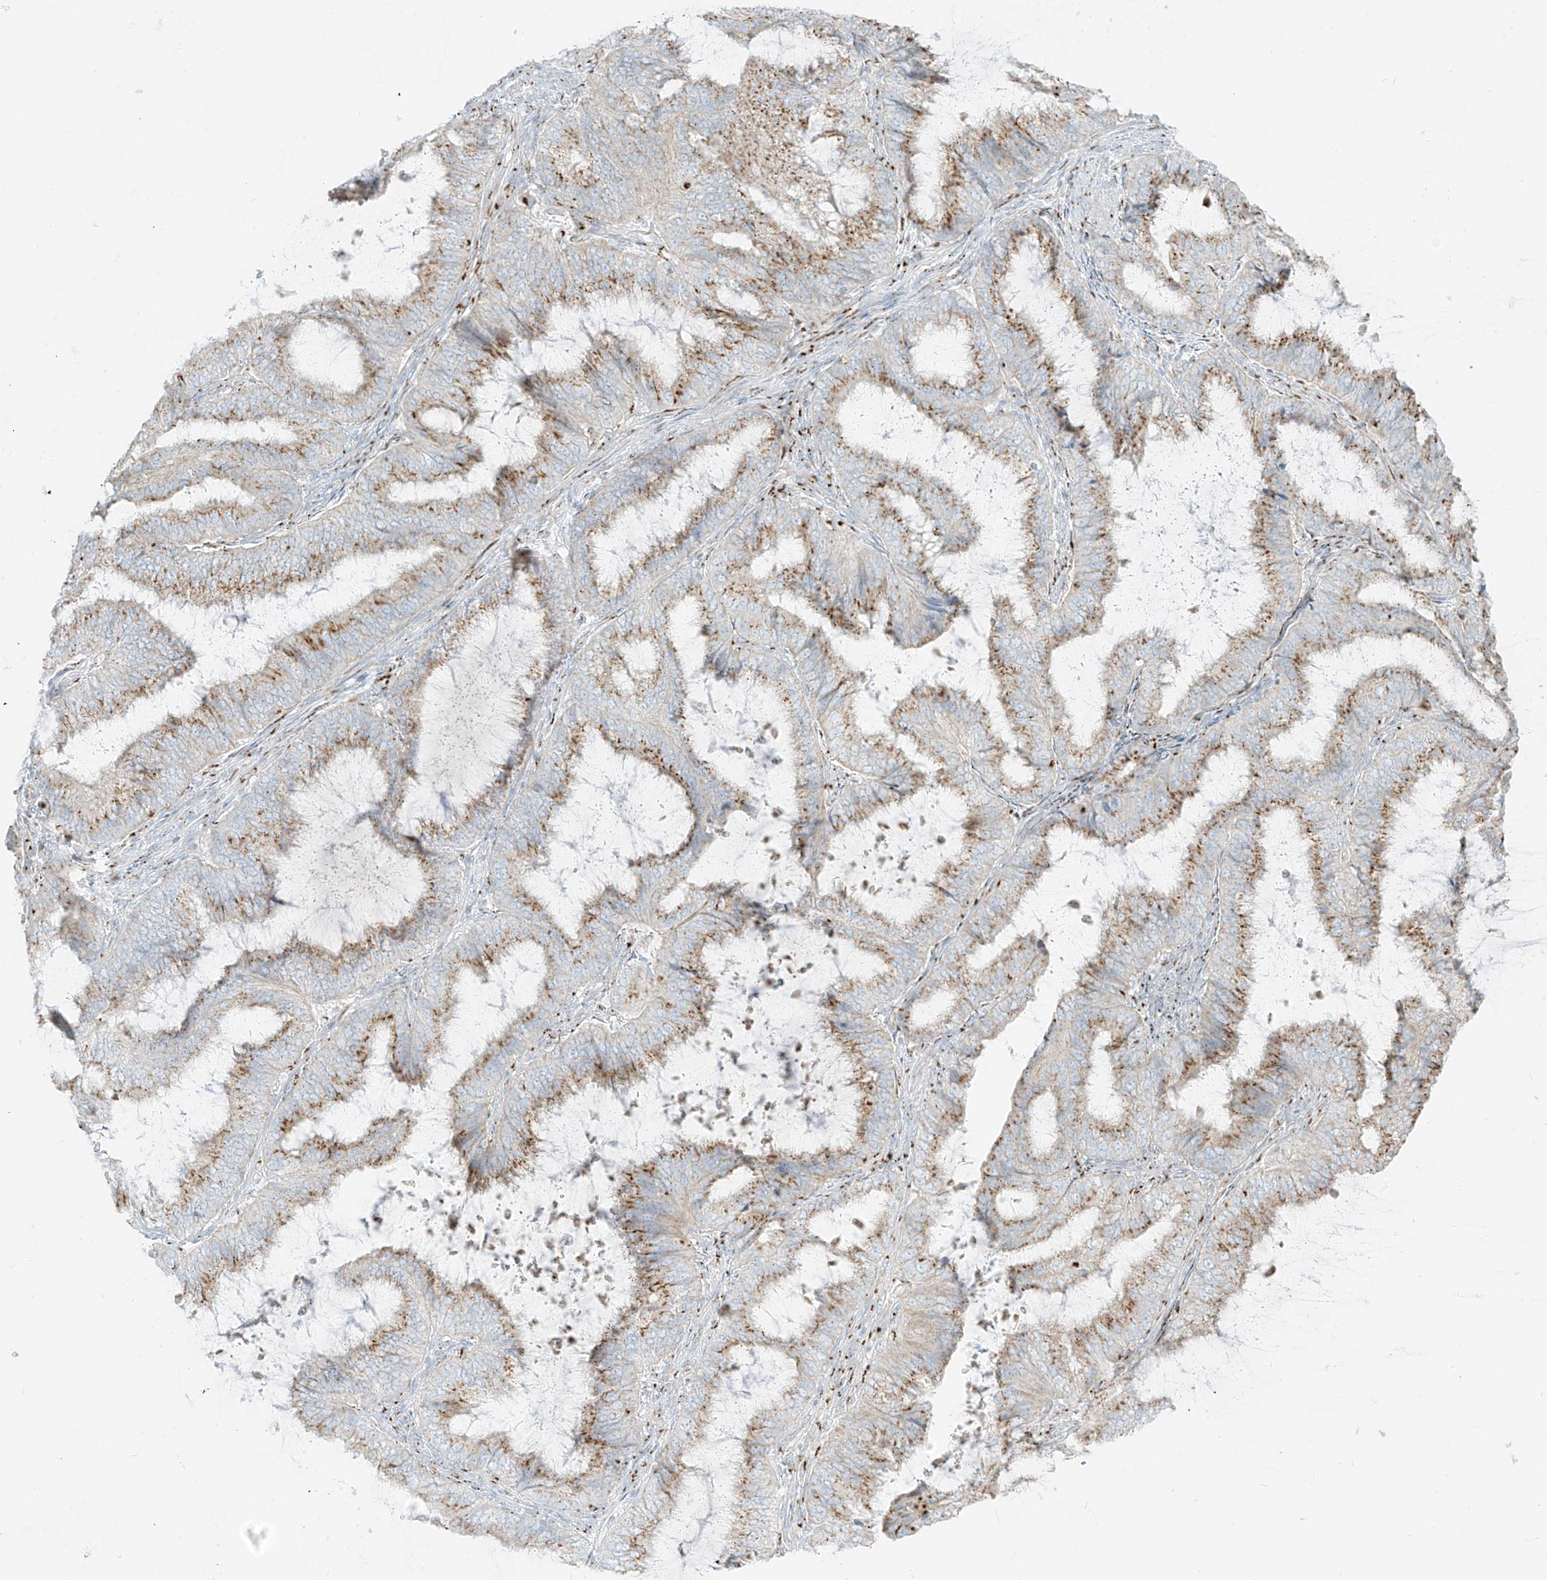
{"staining": {"intensity": "moderate", "quantity": ">75%", "location": "cytoplasmic/membranous"}, "tissue": "endometrial cancer", "cell_type": "Tumor cells", "image_type": "cancer", "snomed": [{"axis": "morphology", "description": "Adenocarcinoma, NOS"}, {"axis": "topography", "description": "Endometrium"}], "caption": "Adenocarcinoma (endometrial) stained with immunohistochemistry shows moderate cytoplasmic/membranous staining in approximately >75% of tumor cells. (Stains: DAB (3,3'-diaminobenzidine) in brown, nuclei in blue, Microscopy: brightfield microscopy at high magnification).", "gene": "TMEM87B", "patient": {"sex": "female", "age": 81}}